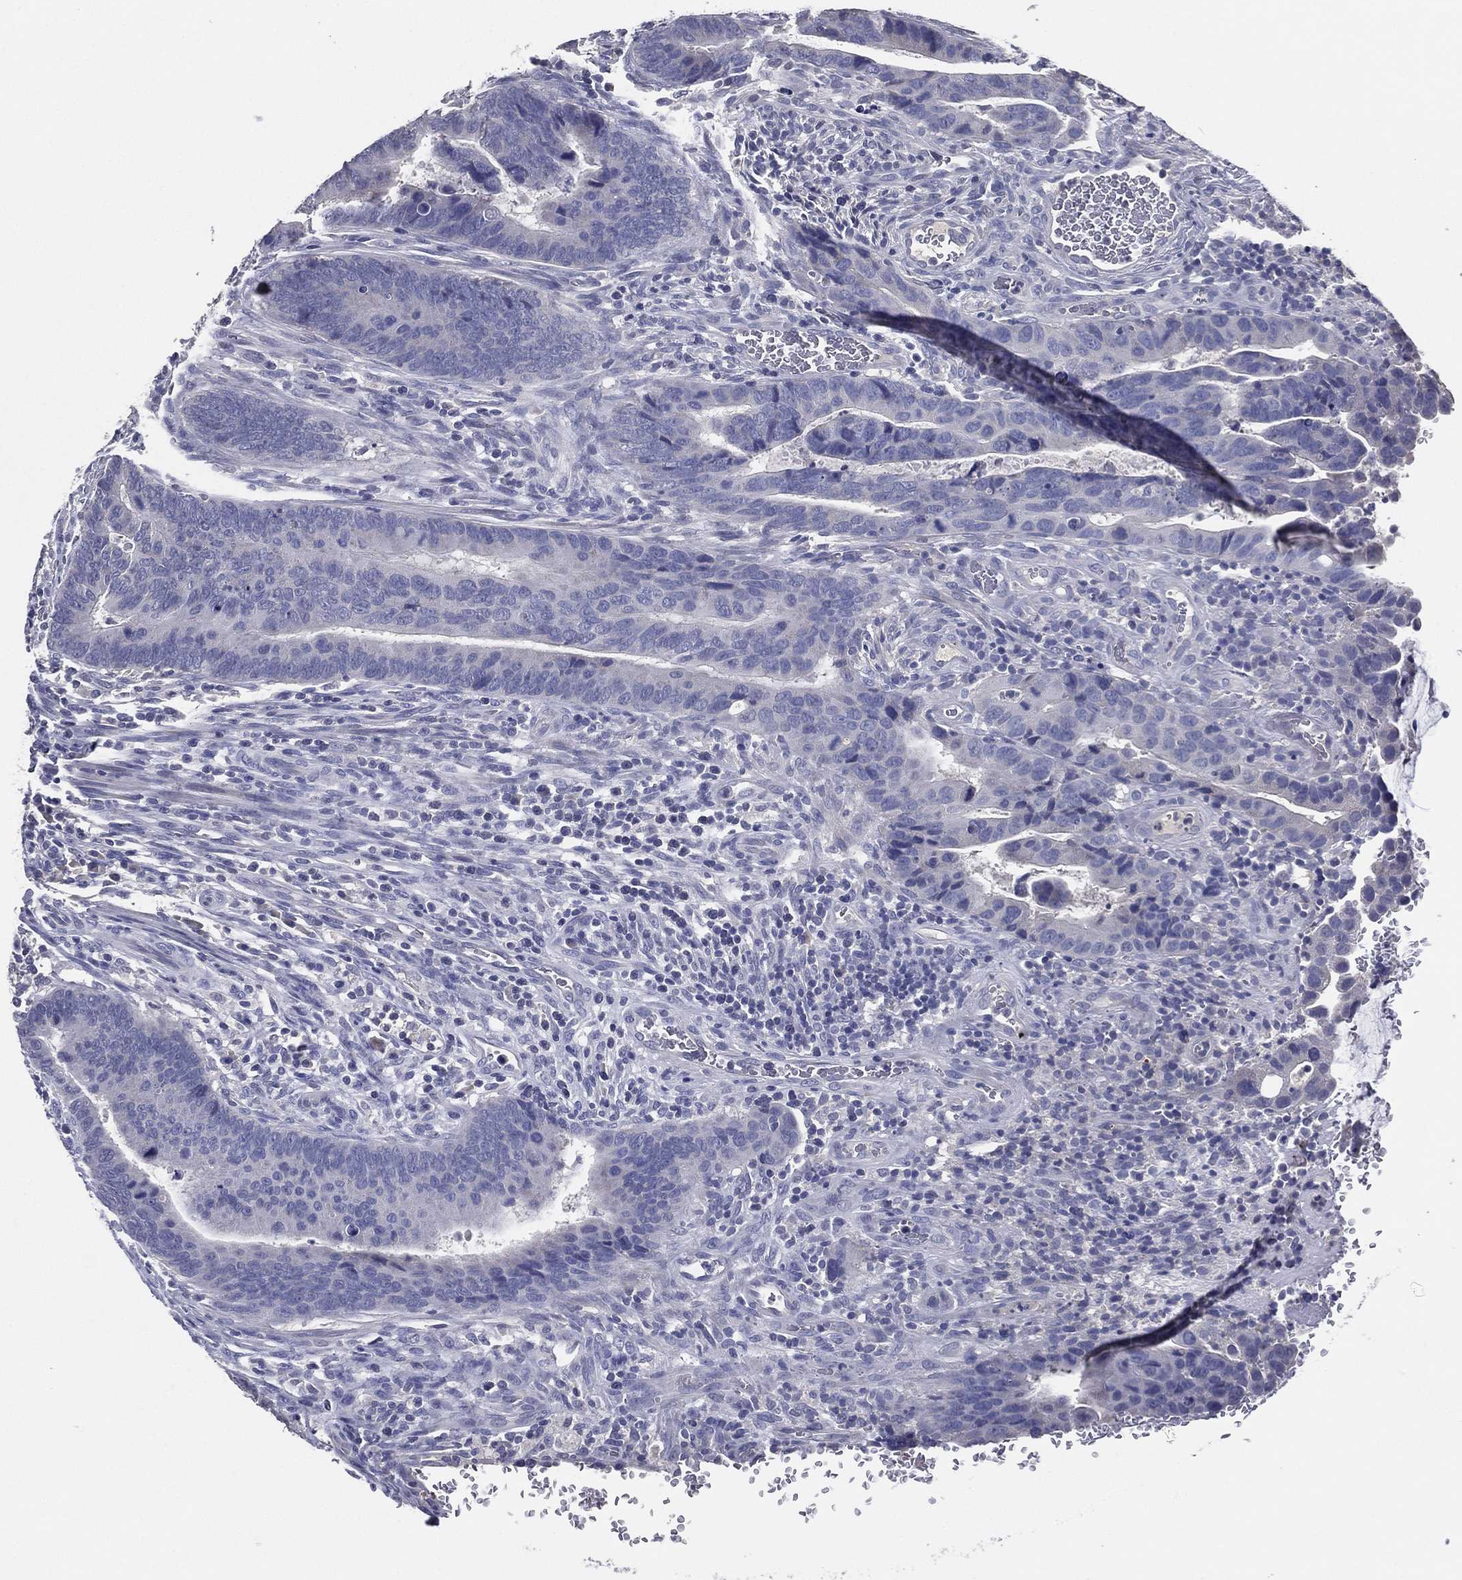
{"staining": {"intensity": "negative", "quantity": "none", "location": "none"}, "tissue": "colorectal cancer", "cell_type": "Tumor cells", "image_type": "cancer", "snomed": [{"axis": "morphology", "description": "Adenocarcinoma, NOS"}, {"axis": "topography", "description": "Colon"}], "caption": "Adenocarcinoma (colorectal) stained for a protein using IHC displays no staining tumor cells.", "gene": "TFAP2A", "patient": {"sex": "female", "age": 56}}